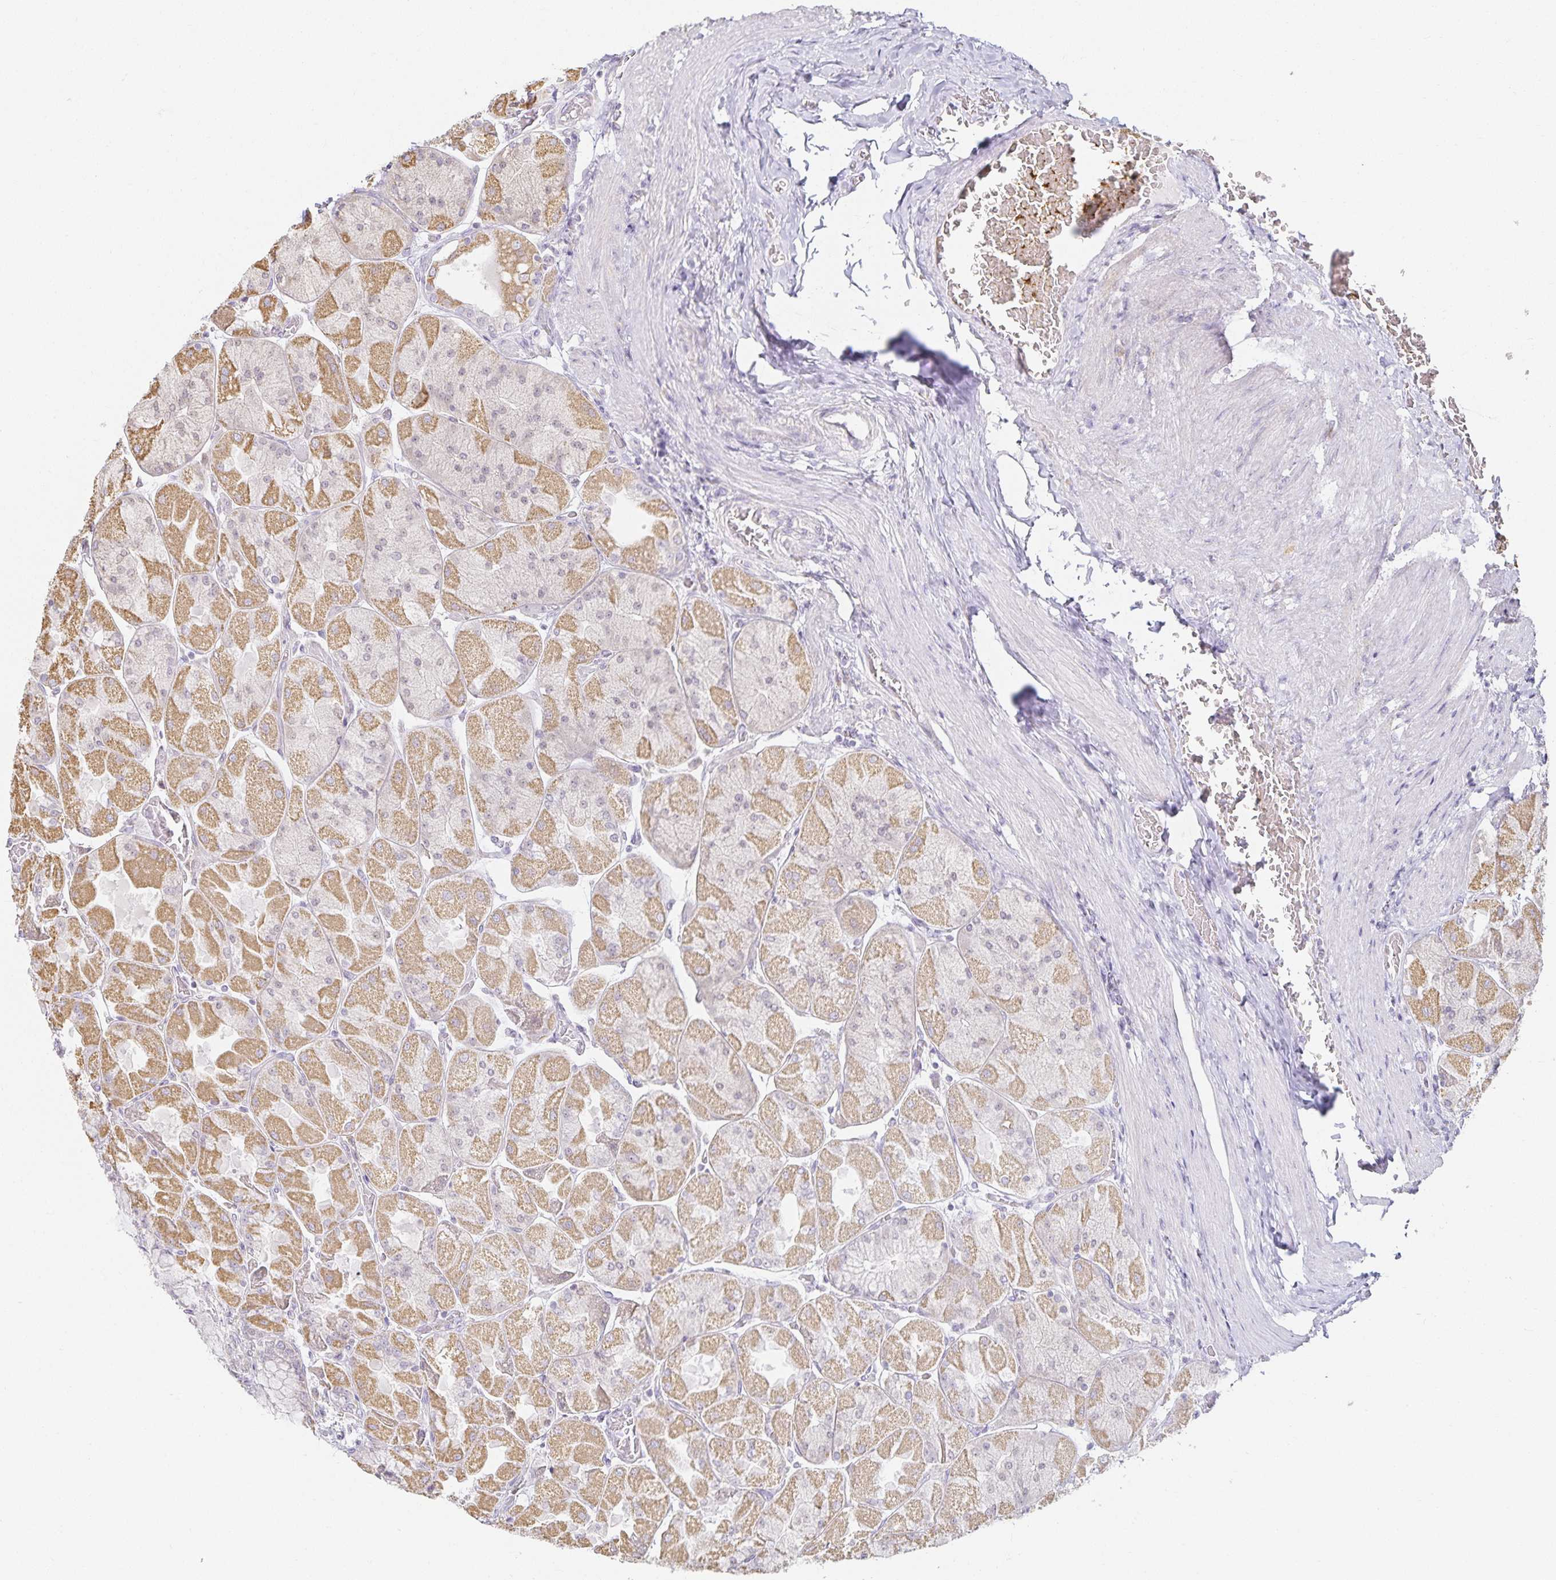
{"staining": {"intensity": "moderate", "quantity": "25%-75%", "location": "cytoplasmic/membranous"}, "tissue": "stomach", "cell_type": "Glandular cells", "image_type": "normal", "snomed": [{"axis": "morphology", "description": "Normal tissue, NOS"}, {"axis": "topography", "description": "Stomach"}], "caption": "Stomach stained with DAB (3,3'-diaminobenzidine) immunohistochemistry shows medium levels of moderate cytoplasmic/membranous positivity in approximately 25%-75% of glandular cells.", "gene": "GP2", "patient": {"sex": "female", "age": 61}}